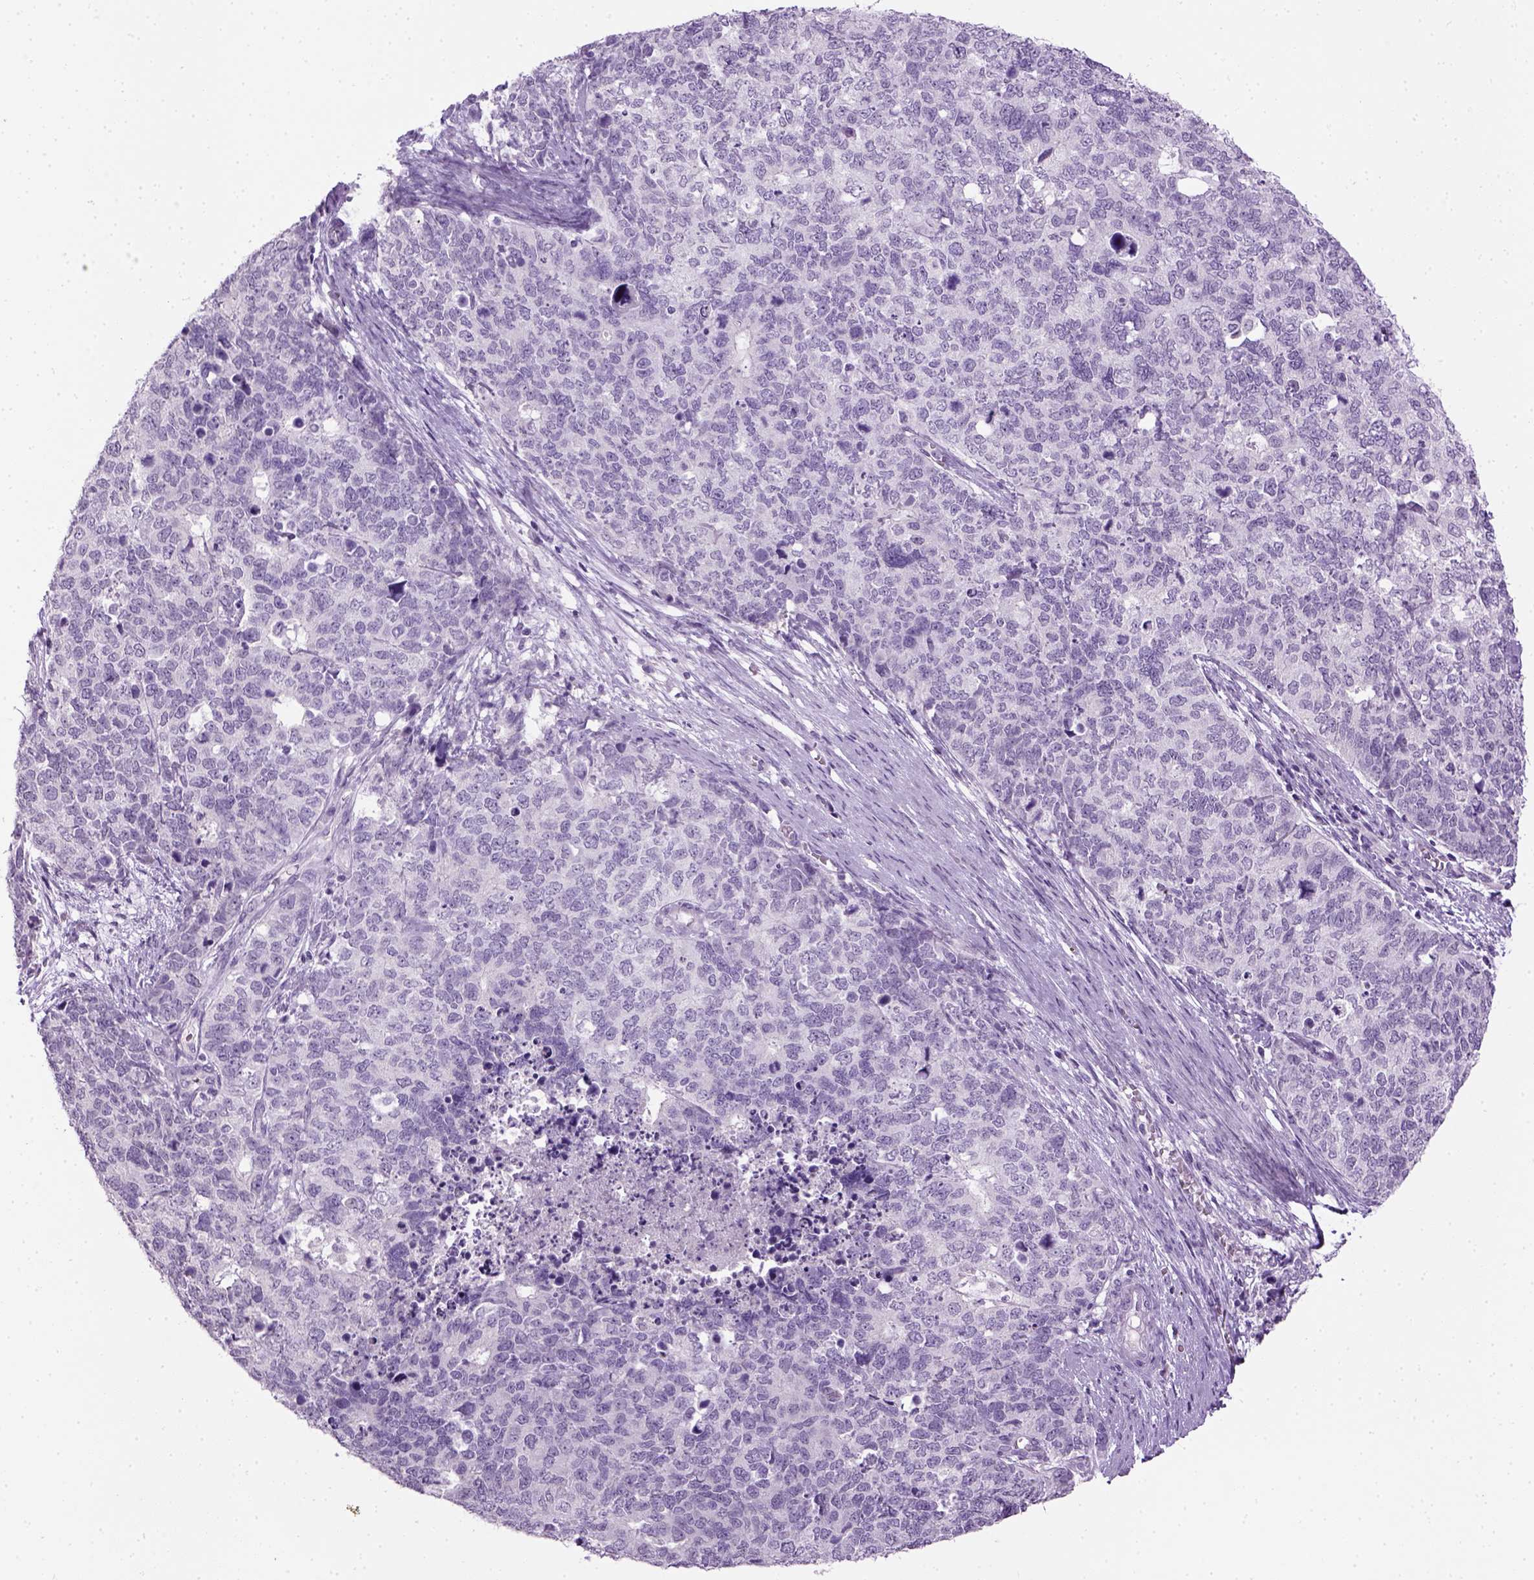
{"staining": {"intensity": "negative", "quantity": "none", "location": "none"}, "tissue": "cervical cancer", "cell_type": "Tumor cells", "image_type": "cancer", "snomed": [{"axis": "morphology", "description": "Squamous cell carcinoma, NOS"}, {"axis": "topography", "description": "Cervix"}], "caption": "Immunohistochemistry (IHC) photomicrograph of neoplastic tissue: cervical cancer (squamous cell carcinoma) stained with DAB reveals no significant protein expression in tumor cells.", "gene": "GABRB2", "patient": {"sex": "female", "age": 63}}